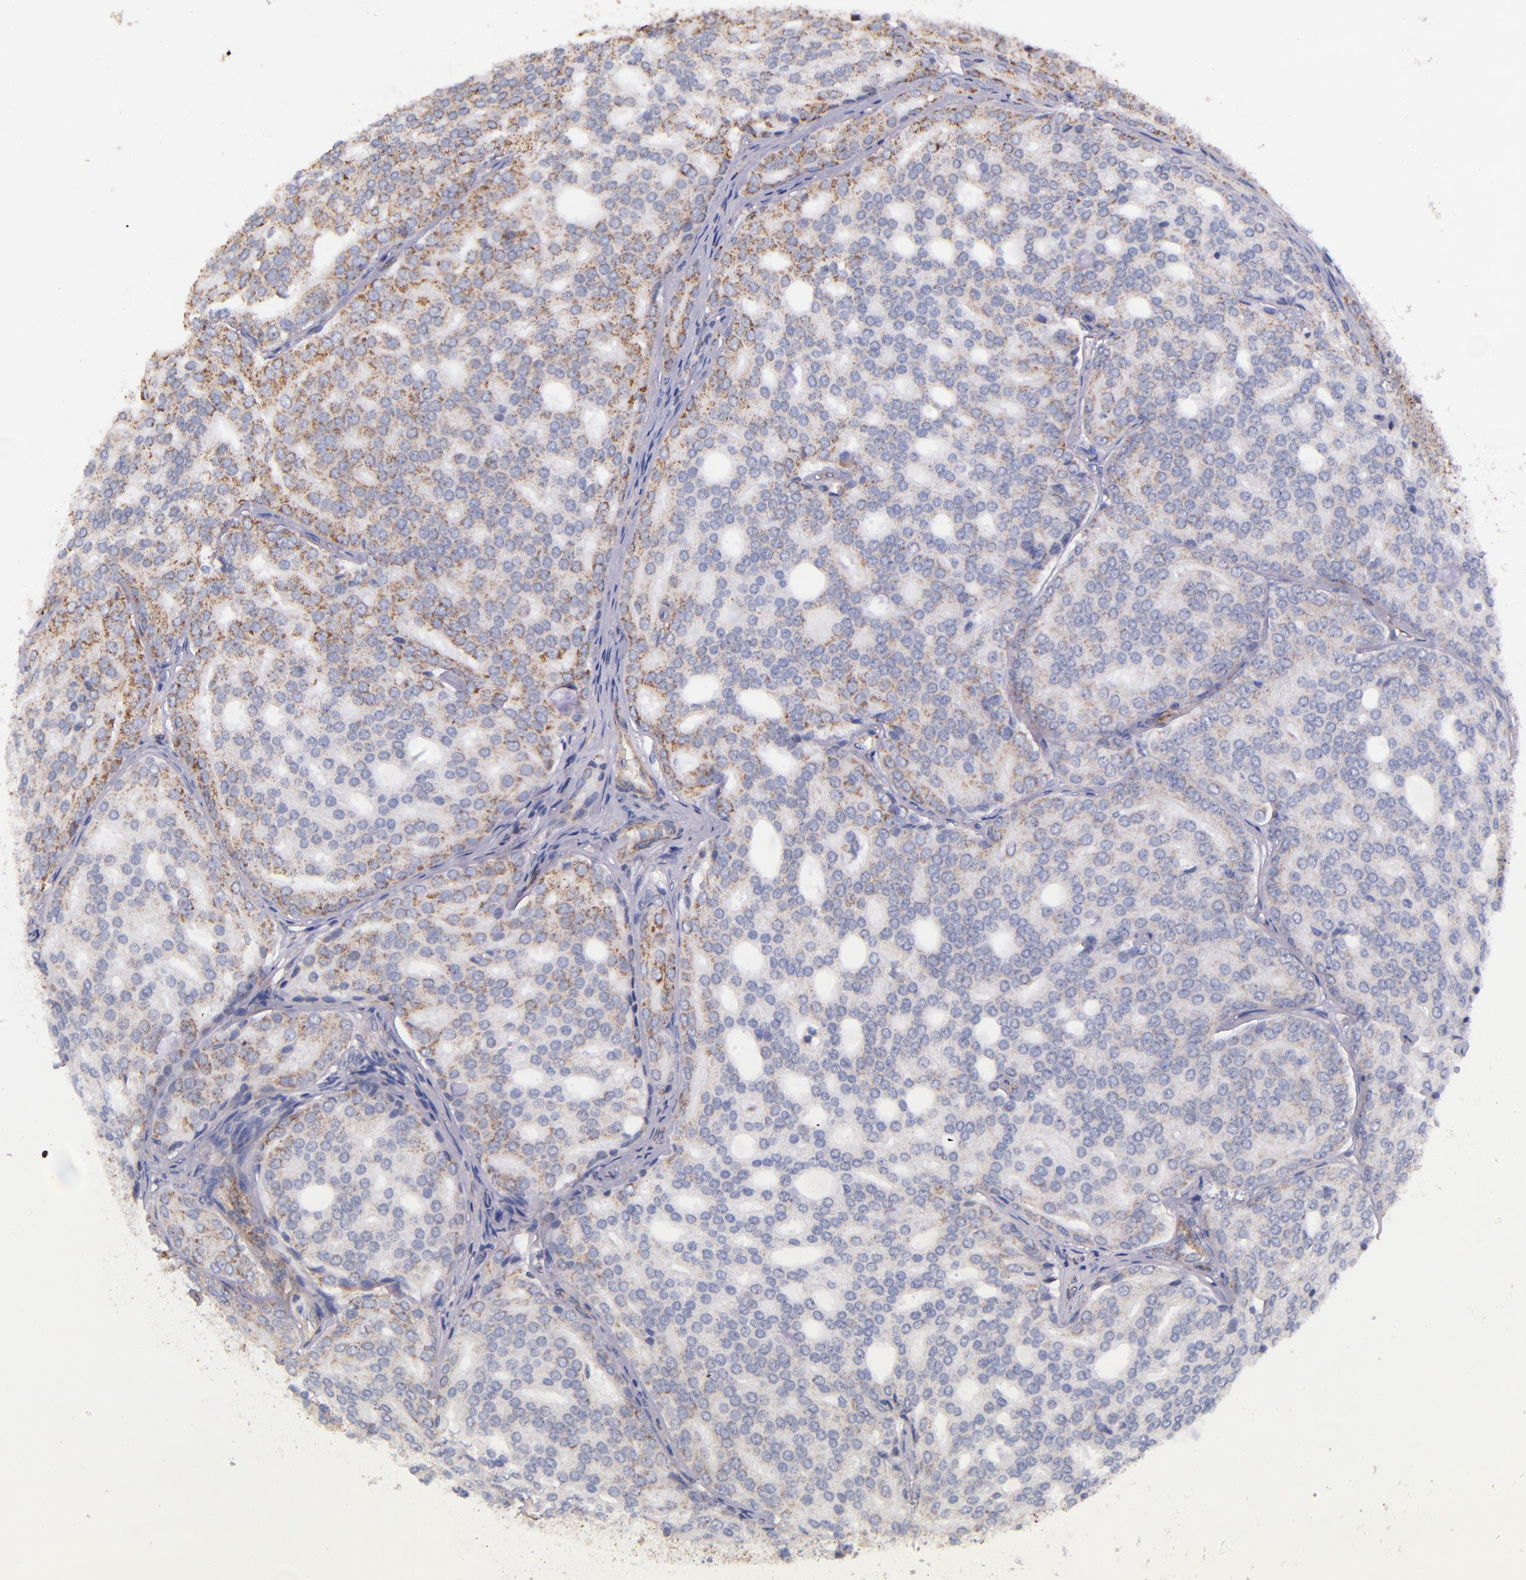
{"staining": {"intensity": "moderate", "quantity": "<25%", "location": "cytoplasmic/membranous"}, "tissue": "prostate cancer", "cell_type": "Tumor cells", "image_type": "cancer", "snomed": [{"axis": "morphology", "description": "Adenocarcinoma, High grade"}, {"axis": "topography", "description": "Prostate"}], "caption": "Immunohistochemistry (IHC) histopathology image of human prostate cancer stained for a protein (brown), which demonstrates low levels of moderate cytoplasmic/membranous staining in approximately <25% of tumor cells.", "gene": "IDH3G", "patient": {"sex": "male", "age": 64}}